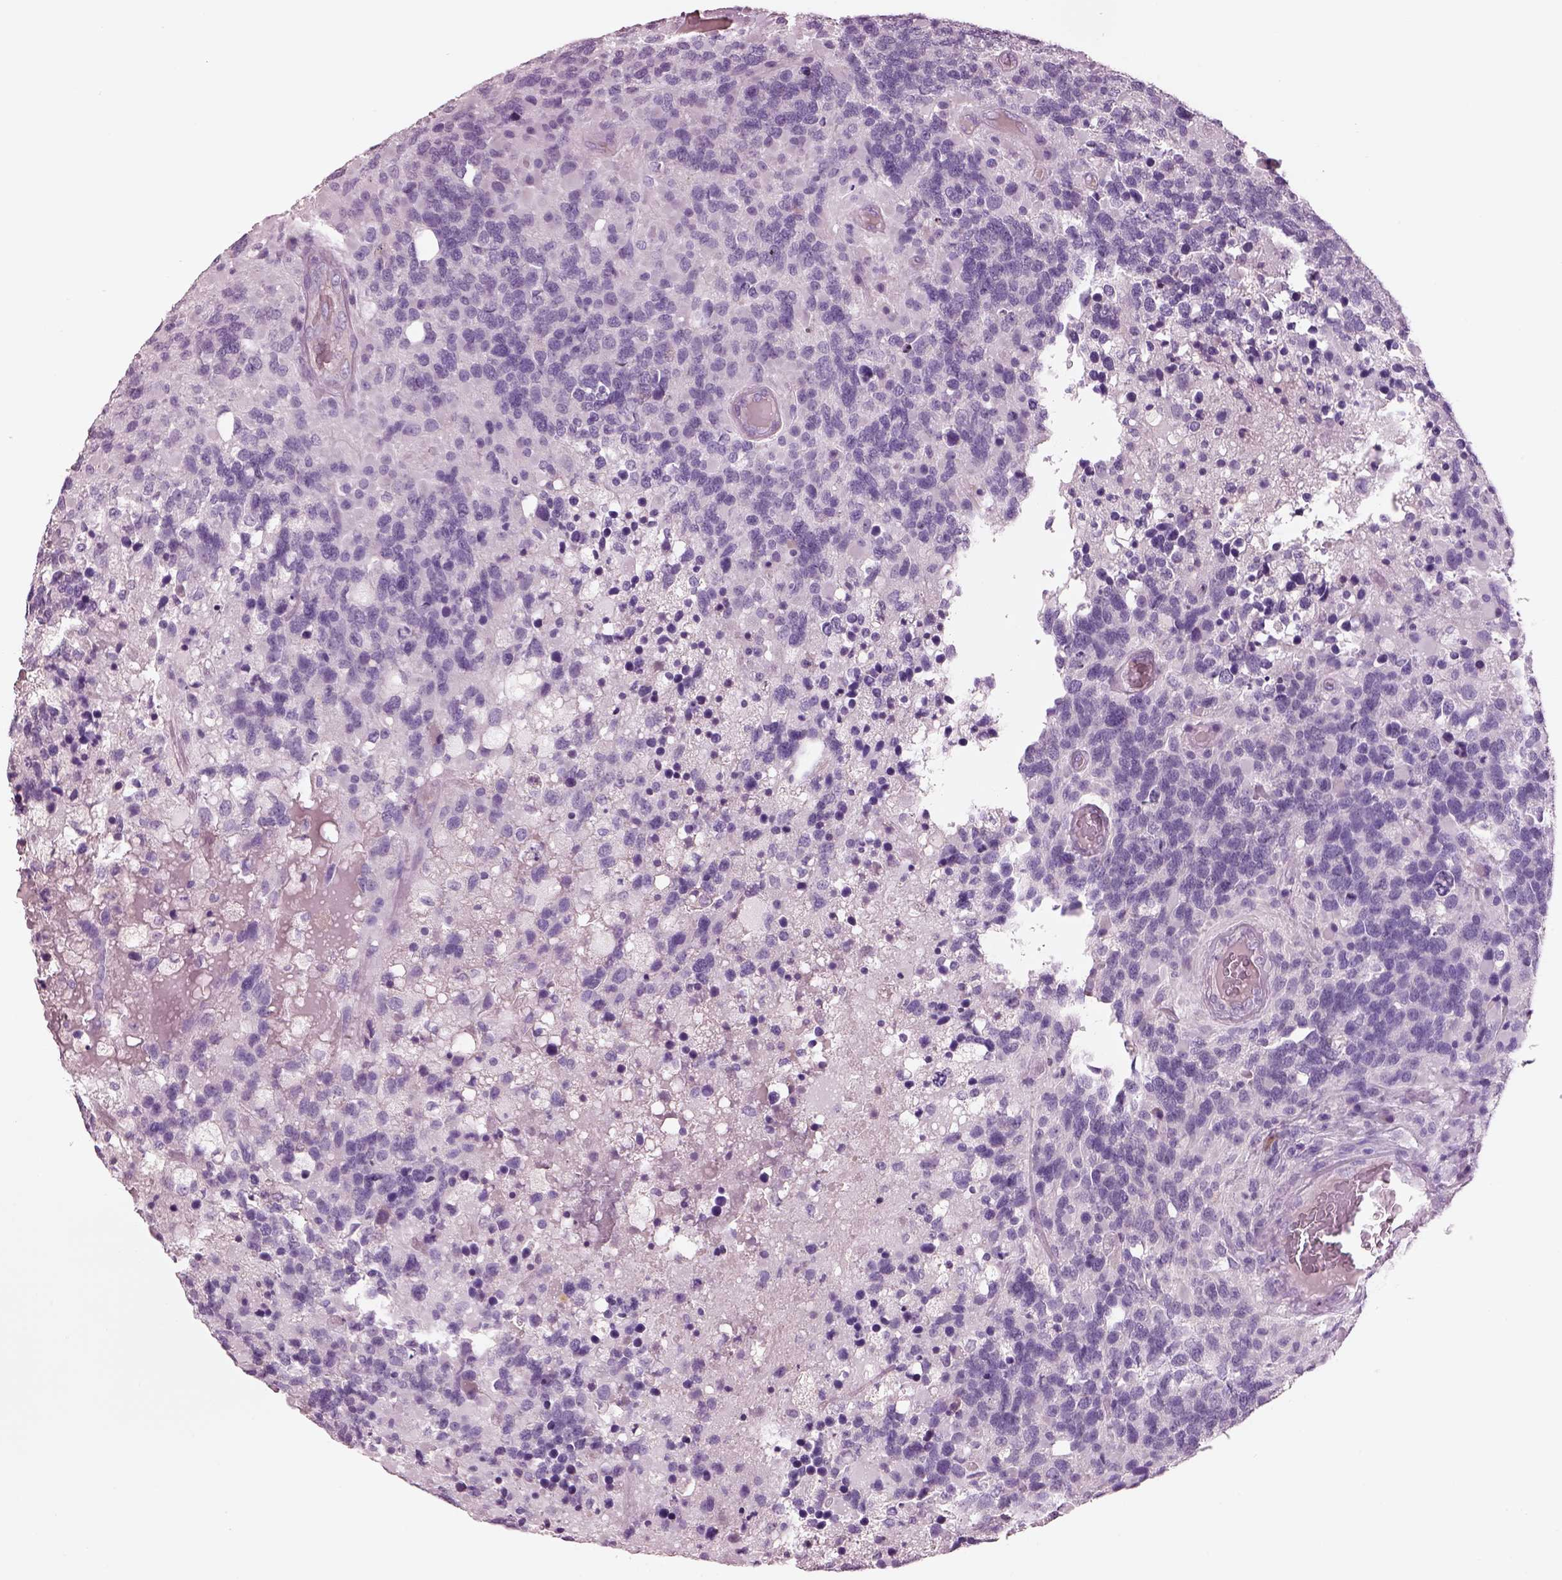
{"staining": {"intensity": "negative", "quantity": "none", "location": "none"}, "tissue": "glioma", "cell_type": "Tumor cells", "image_type": "cancer", "snomed": [{"axis": "morphology", "description": "Glioma, malignant, High grade"}, {"axis": "topography", "description": "Brain"}], "caption": "An immunohistochemistry image of glioma is shown. There is no staining in tumor cells of glioma.", "gene": "IGLL1", "patient": {"sex": "female", "age": 40}}